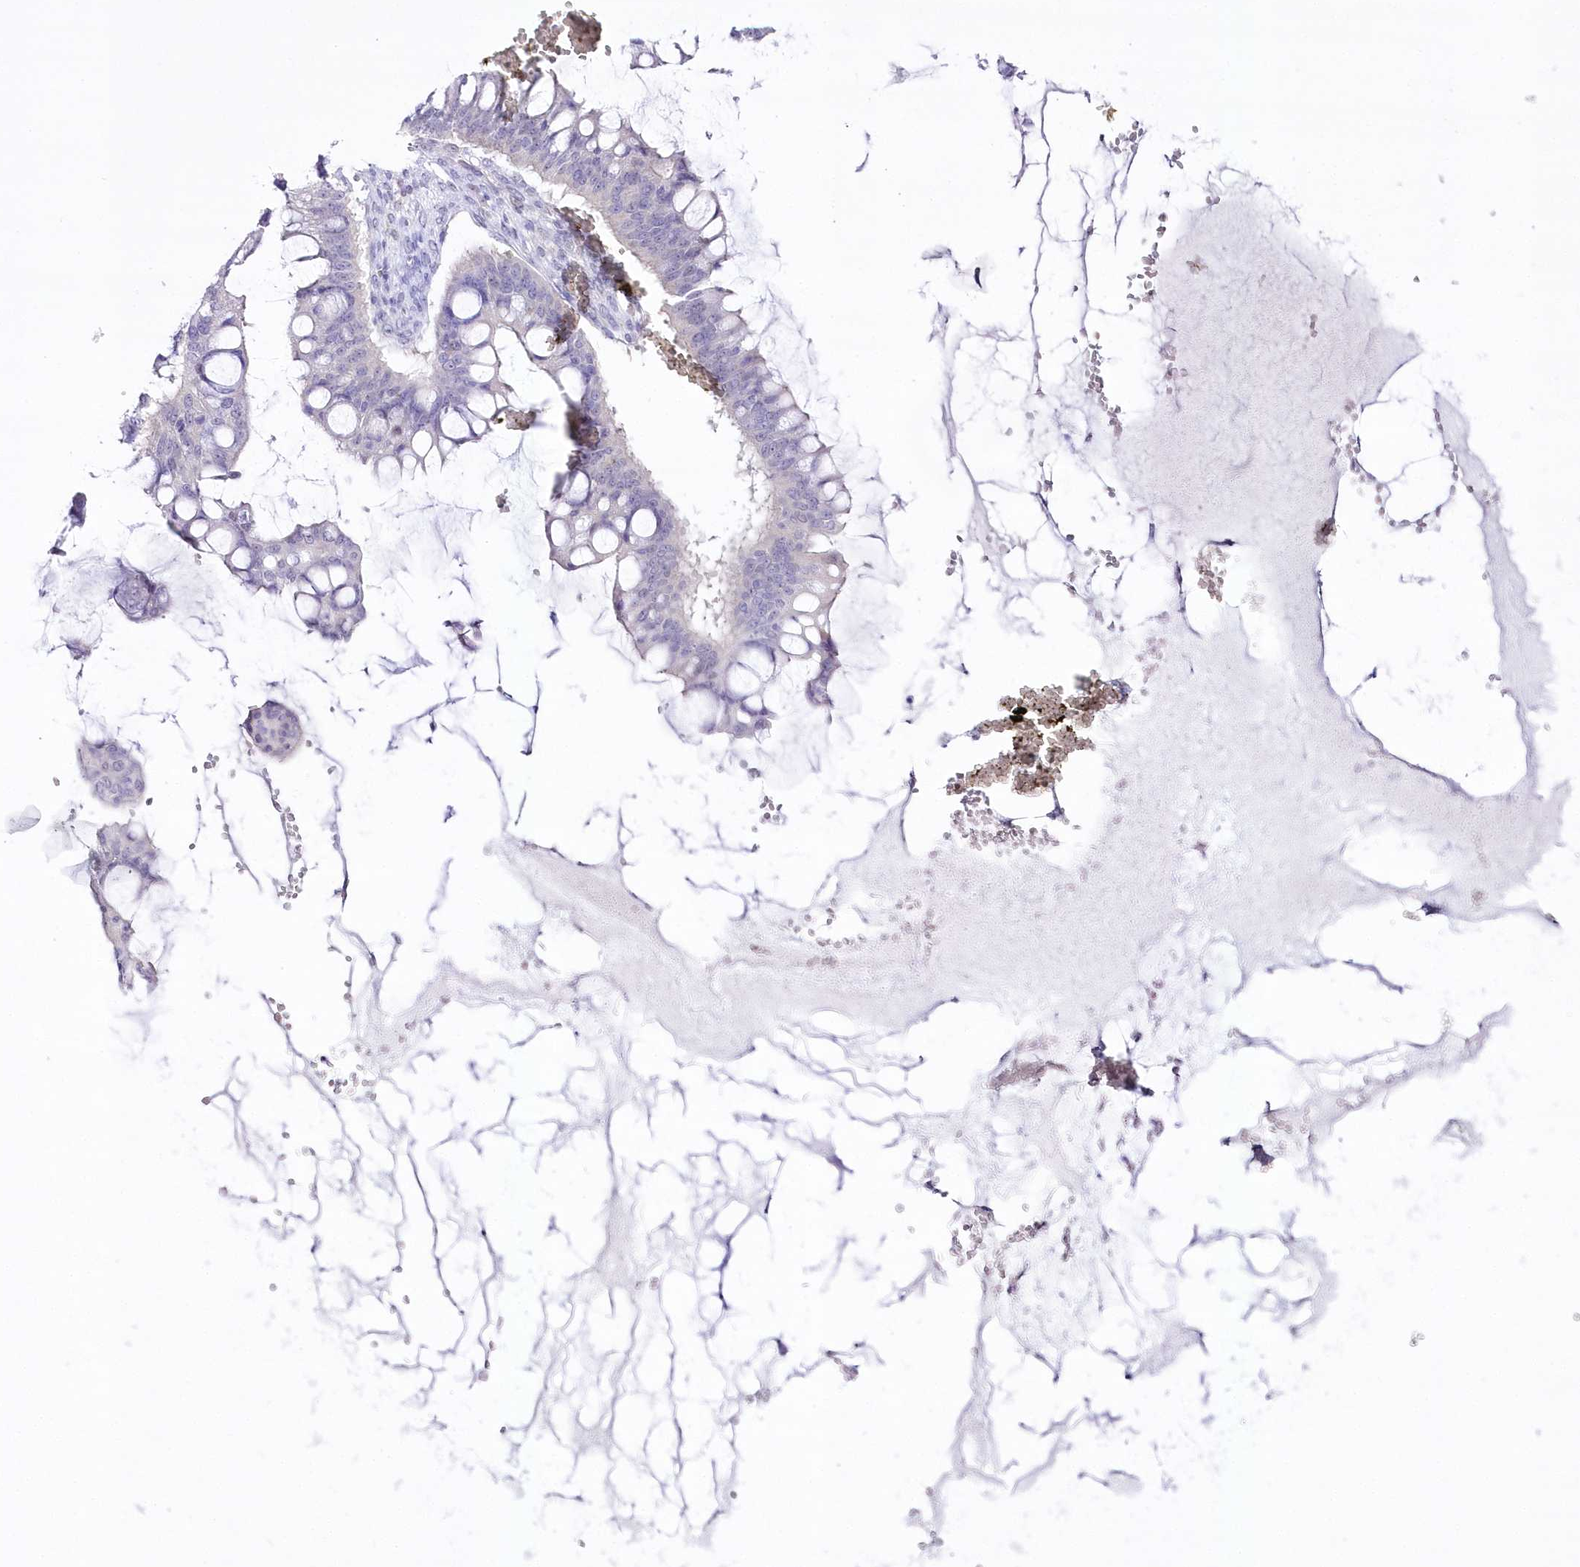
{"staining": {"intensity": "negative", "quantity": "none", "location": "none"}, "tissue": "ovarian cancer", "cell_type": "Tumor cells", "image_type": "cancer", "snomed": [{"axis": "morphology", "description": "Cystadenocarcinoma, mucinous, NOS"}, {"axis": "topography", "description": "Ovary"}], "caption": "High magnification brightfield microscopy of mucinous cystadenocarcinoma (ovarian) stained with DAB (3,3'-diaminobenzidine) (brown) and counterstained with hematoxylin (blue): tumor cells show no significant staining. (Brightfield microscopy of DAB (3,3'-diaminobenzidine) IHC at high magnification).", "gene": "UBA6", "patient": {"sex": "female", "age": 73}}